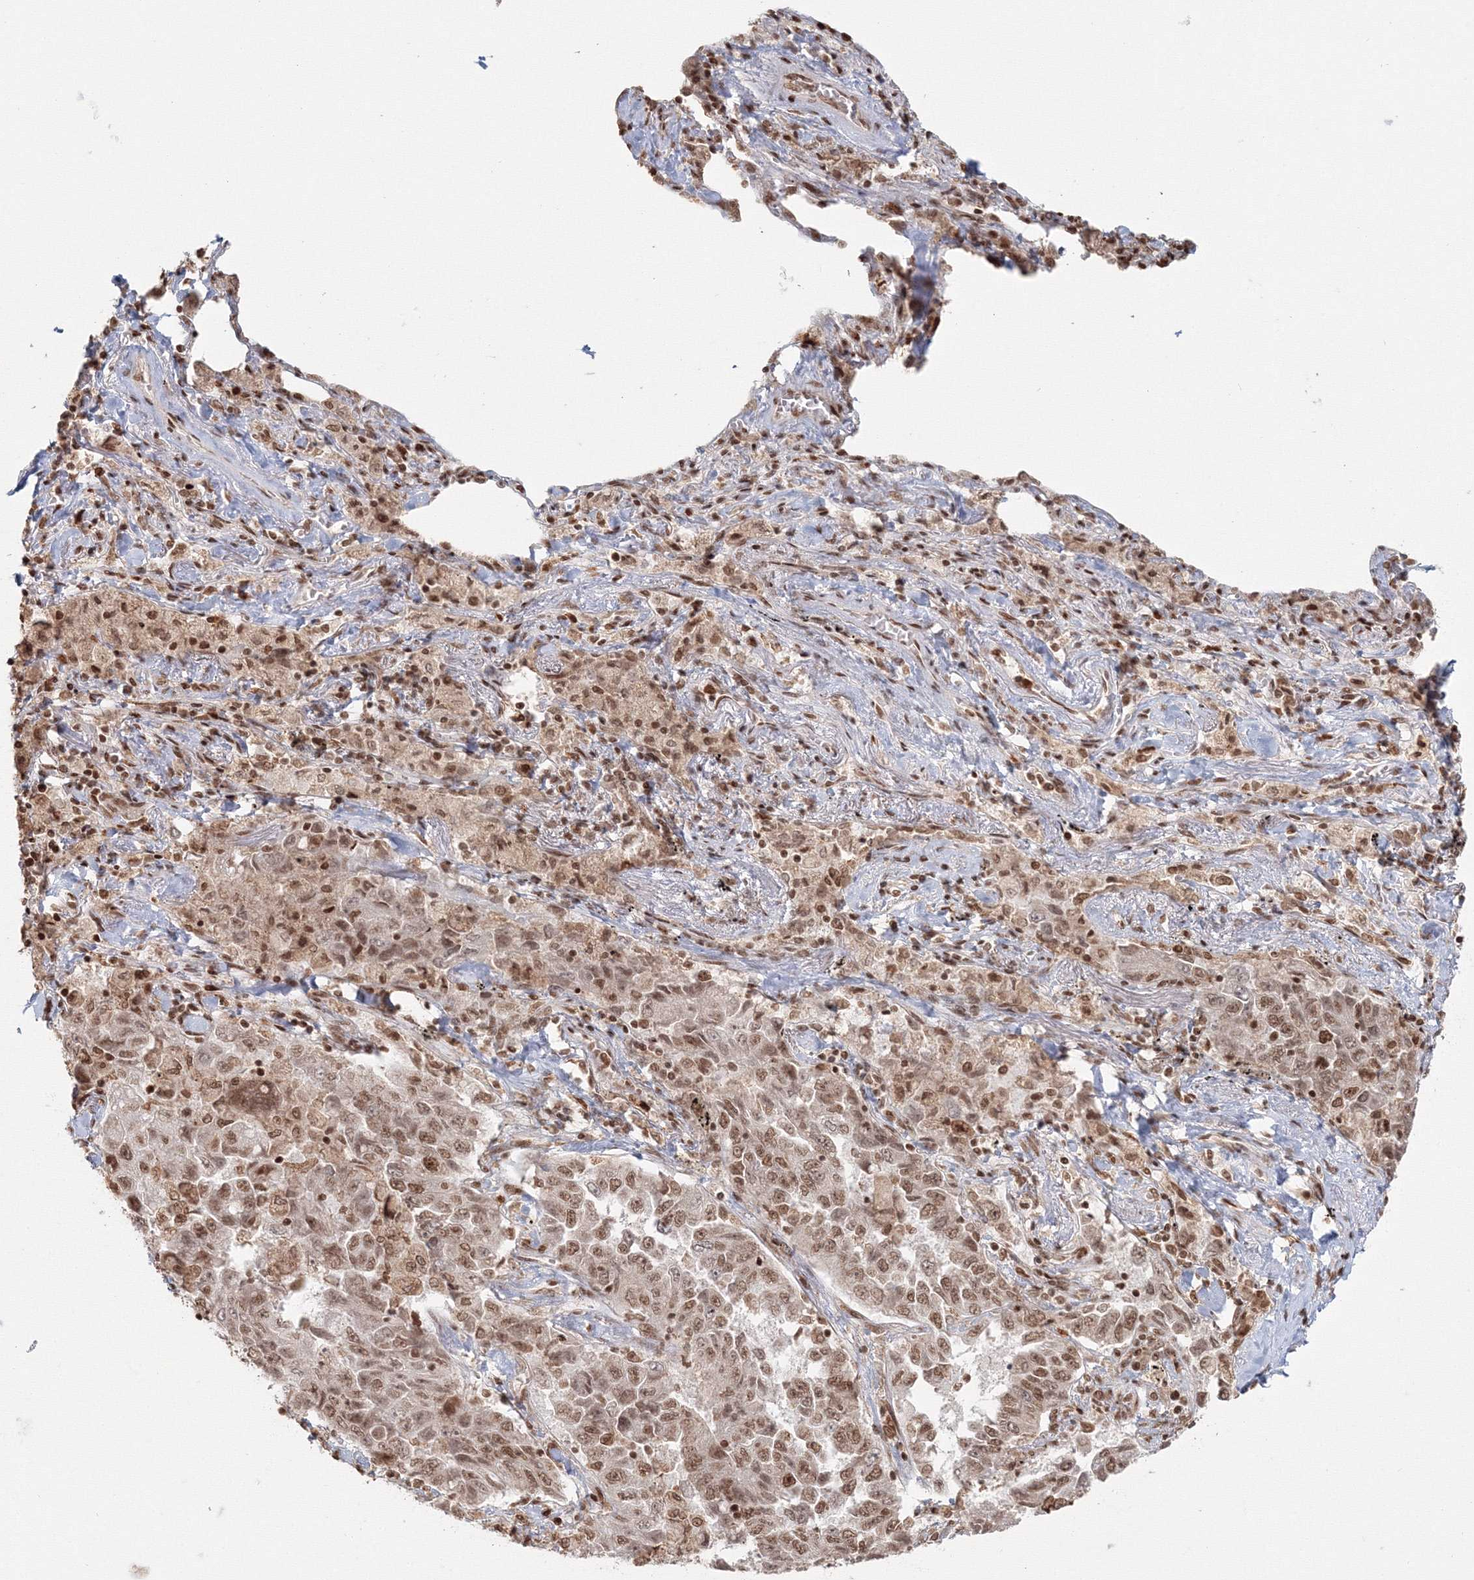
{"staining": {"intensity": "moderate", "quantity": ">75%", "location": "nuclear"}, "tissue": "lung cancer", "cell_type": "Tumor cells", "image_type": "cancer", "snomed": [{"axis": "morphology", "description": "Adenocarcinoma, NOS"}, {"axis": "topography", "description": "Lung"}], "caption": "Moderate nuclear staining is present in approximately >75% of tumor cells in lung adenocarcinoma.", "gene": "KIF20A", "patient": {"sex": "female", "age": 51}}